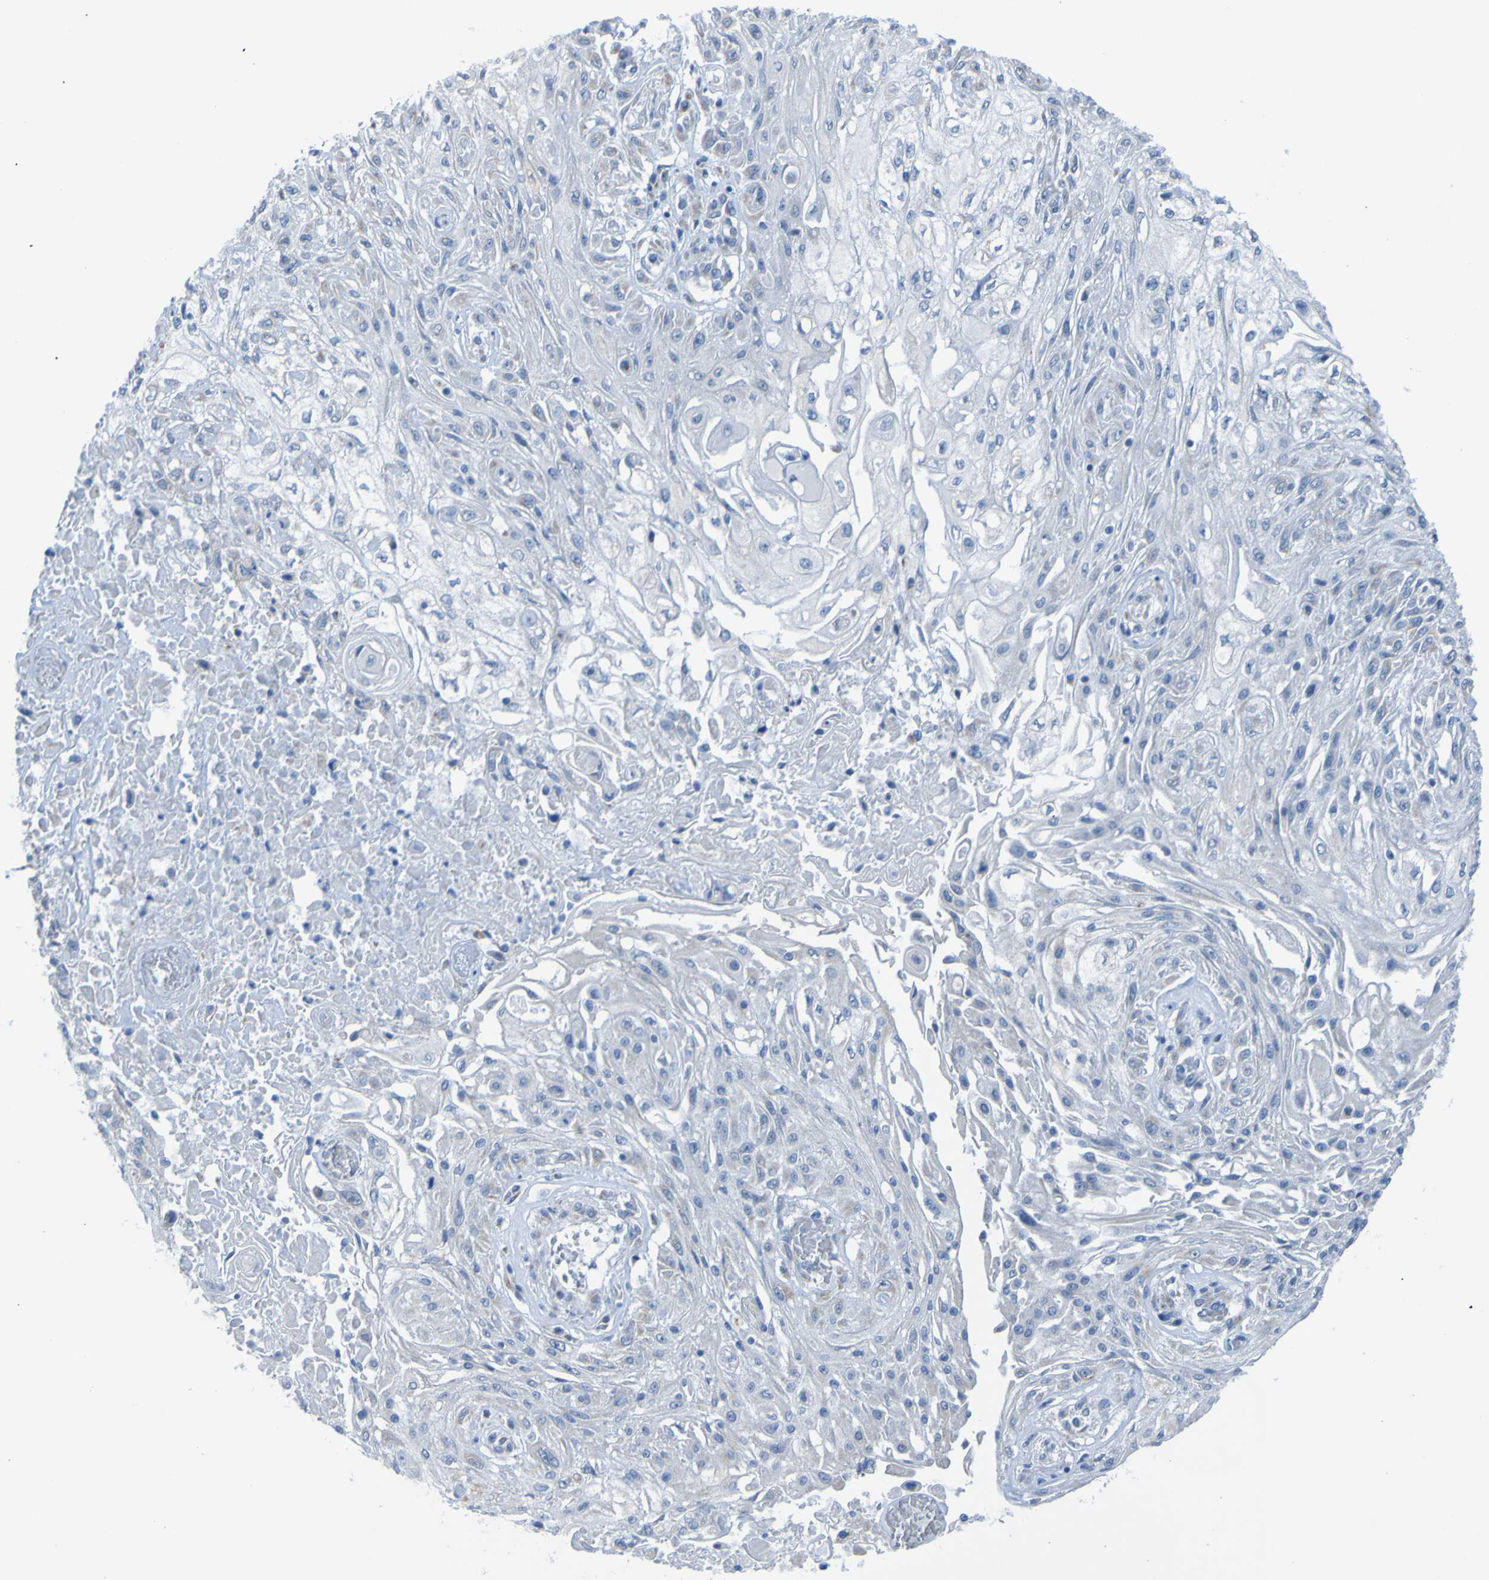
{"staining": {"intensity": "negative", "quantity": "none", "location": "none"}, "tissue": "skin cancer", "cell_type": "Tumor cells", "image_type": "cancer", "snomed": [{"axis": "morphology", "description": "Squamous cell carcinoma, NOS"}, {"axis": "topography", "description": "Skin"}], "caption": "Protein analysis of skin cancer (squamous cell carcinoma) exhibits no significant staining in tumor cells.", "gene": "ACMSD", "patient": {"sex": "male", "age": 75}}